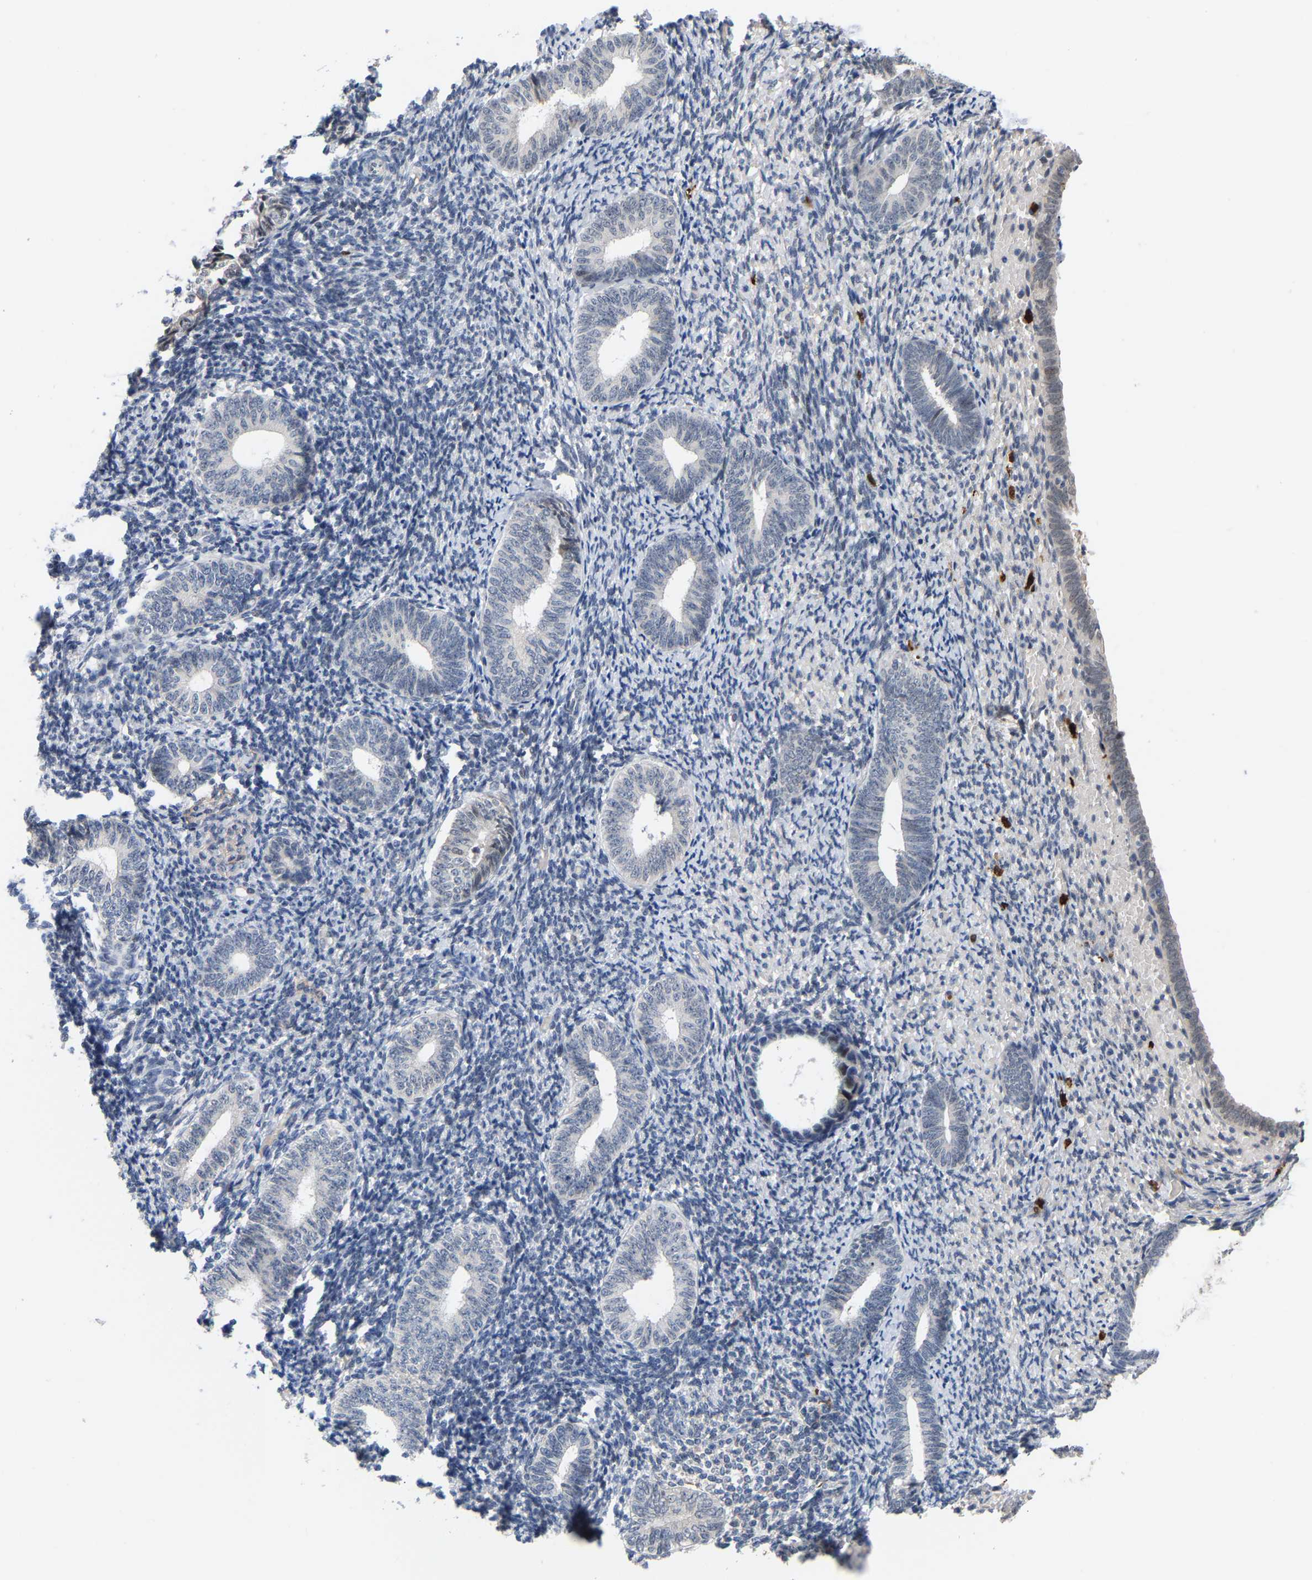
{"staining": {"intensity": "negative", "quantity": "none", "location": "none"}, "tissue": "endometrium", "cell_type": "Cells in endometrial stroma", "image_type": "normal", "snomed": [{"axis": "morphology", "description": "Normal tissue, NOS"}, {"axis": "topography", "description": "Endometrium"}], "caption": "Immunohistochemical staining of normal human endometrium displays no significant staining in cells in endometrial stroma. (DAB IHC, high magnification).", "gene": "TDRD7", "patient": {"sex": "female", "age": 66}}